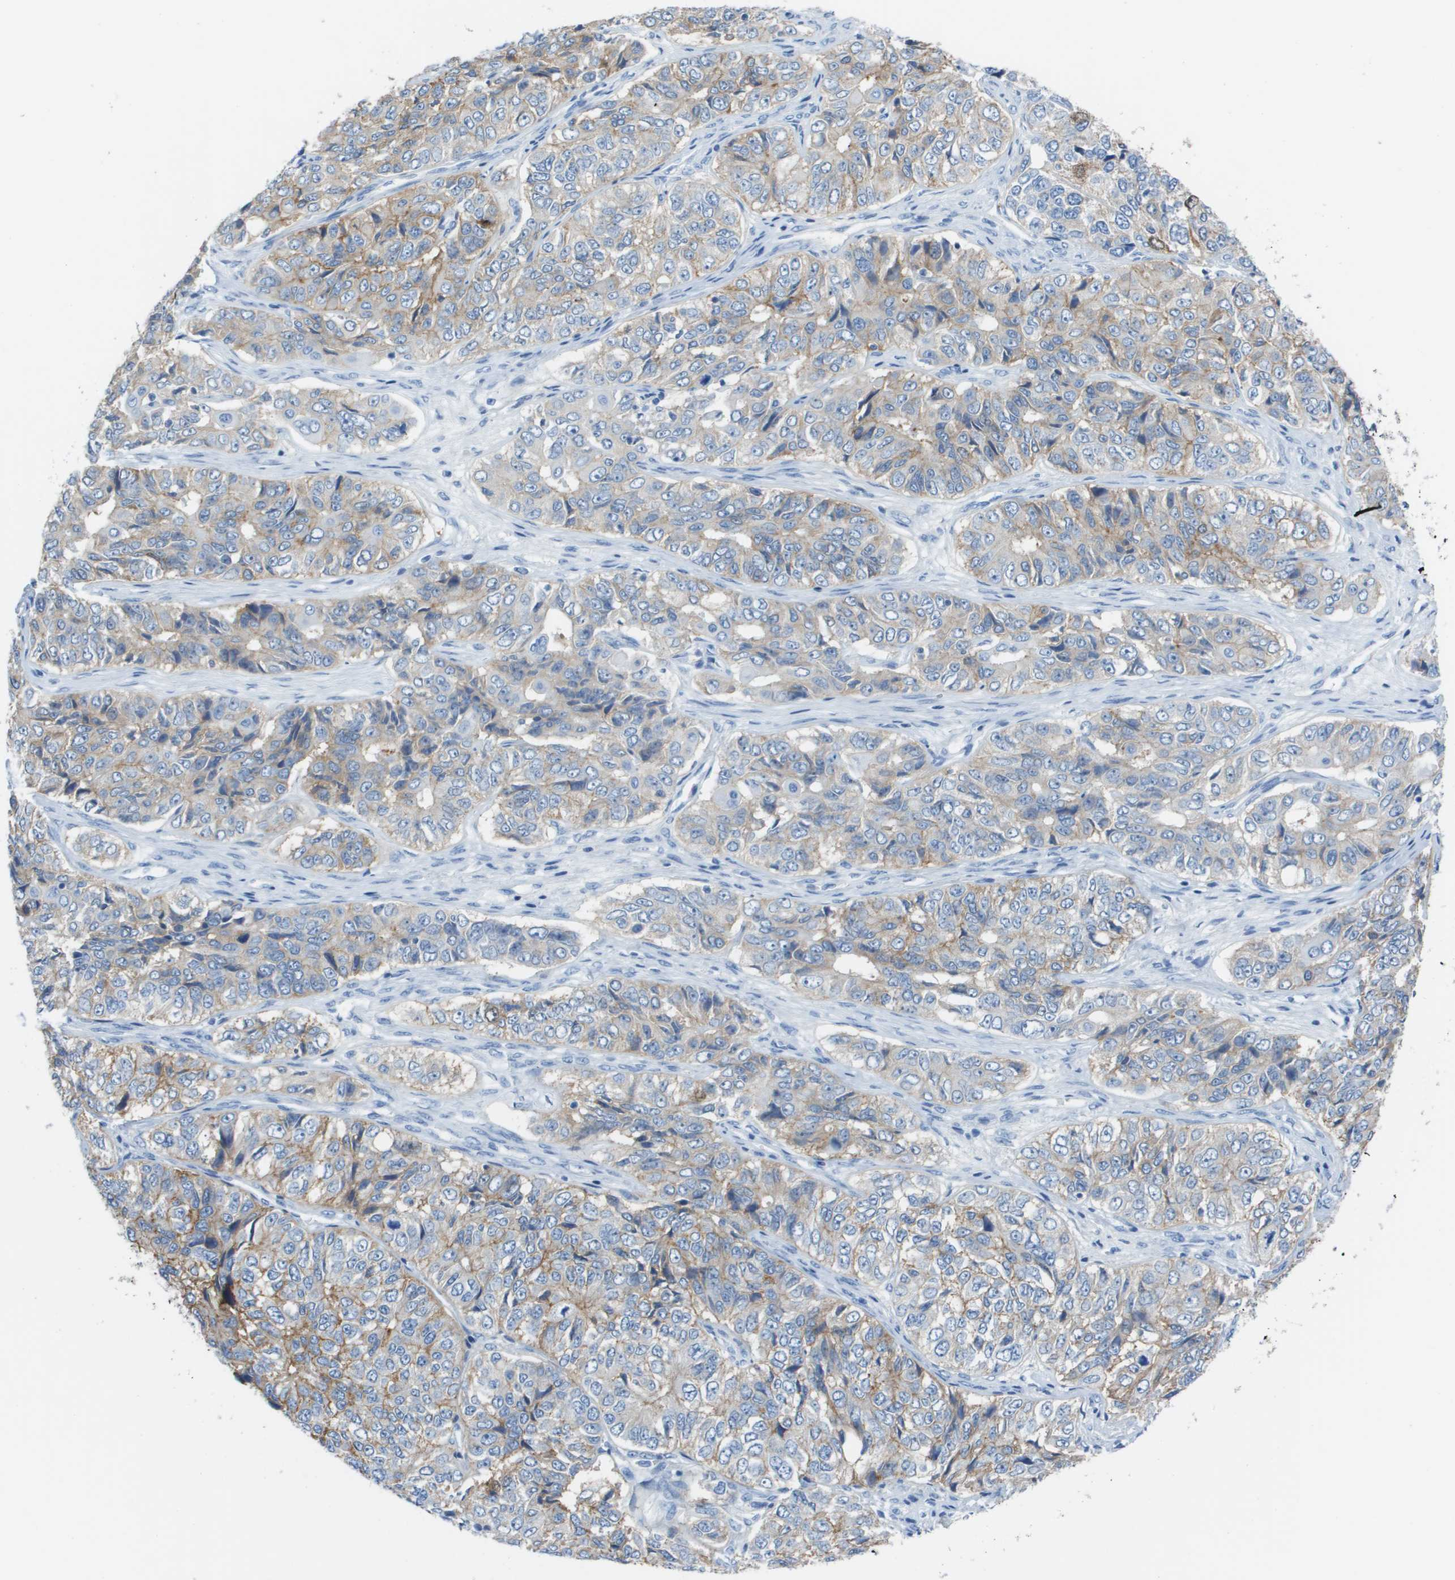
{"staining": {"intensity": "weak", "quantity": "<25%", "location": "cytoplasmic/membranous"}, "tissue": "ovarian cancer", "cell_type": "Tumor cells", "image_type": "cancer", "snomed": [{"axis": "morphology", "description": "Carcinoma, endometroid"}, {"axis": "topography", "description": "Ovary"}], "caption": "Image shows no significant protein positivity in tumor cells of endometroid carcinoma (ovarian).", "gene": "CD46", "patient": {"sex": "female", "age": 51}}